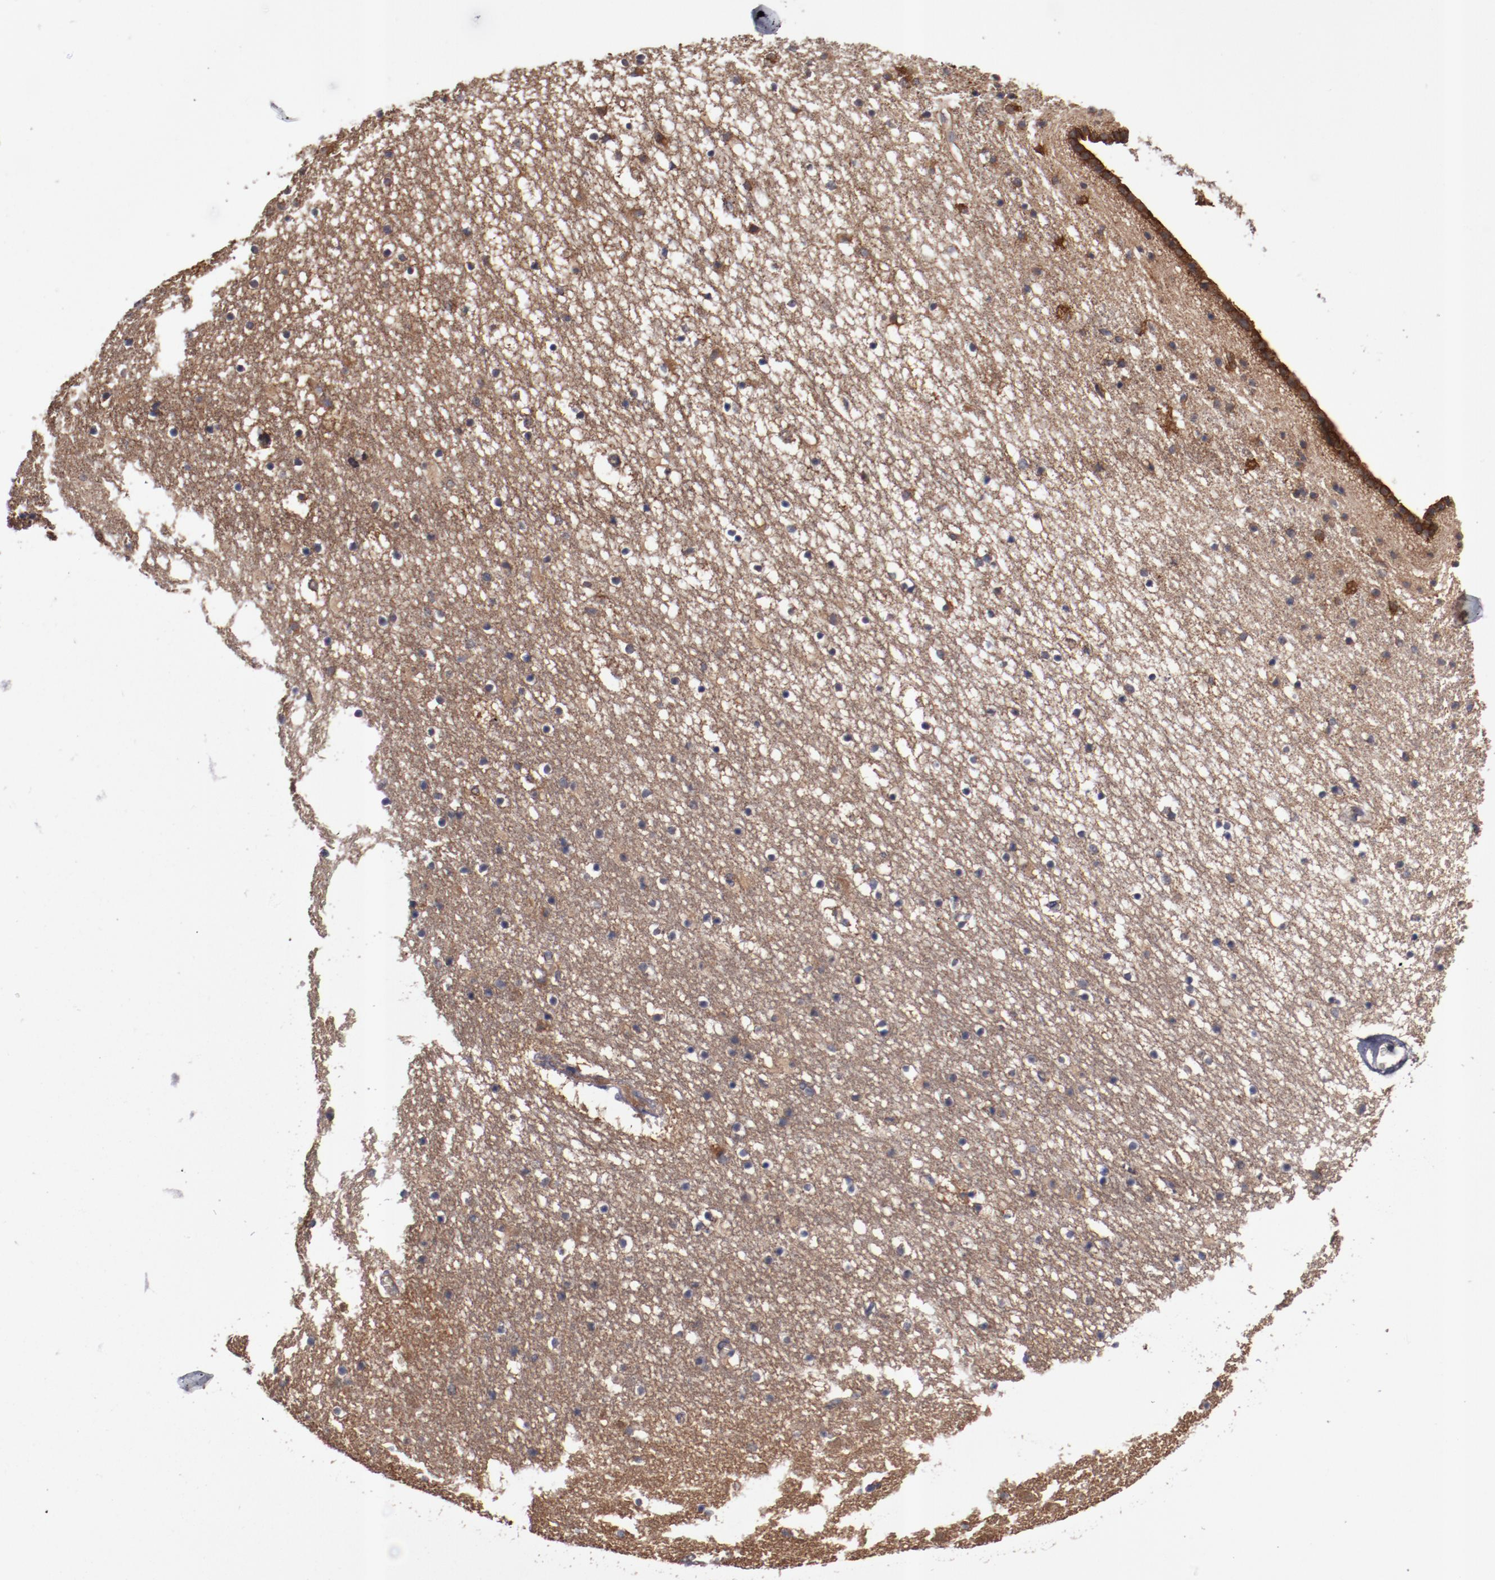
{"staining": {"intensity": "weak", "quantity": "<25%", "location": "cytoplasmic/membranous"}, "tissue": "caudate", "cell_type": "Glial cells", "image_type": "normal", "snomed": [{"axis": "morphology", "description": "Normal tissue, NOS"}, {"axis": "topography", "description": "Lateral ventricle wall"}], "caption": "IHC micrograph of unremarkable human caudate stained for a protein (brown), which reveals no expression in glial cells.", "gene": "DNAAF2", "patient": {"sex": "male", "age": 45}}